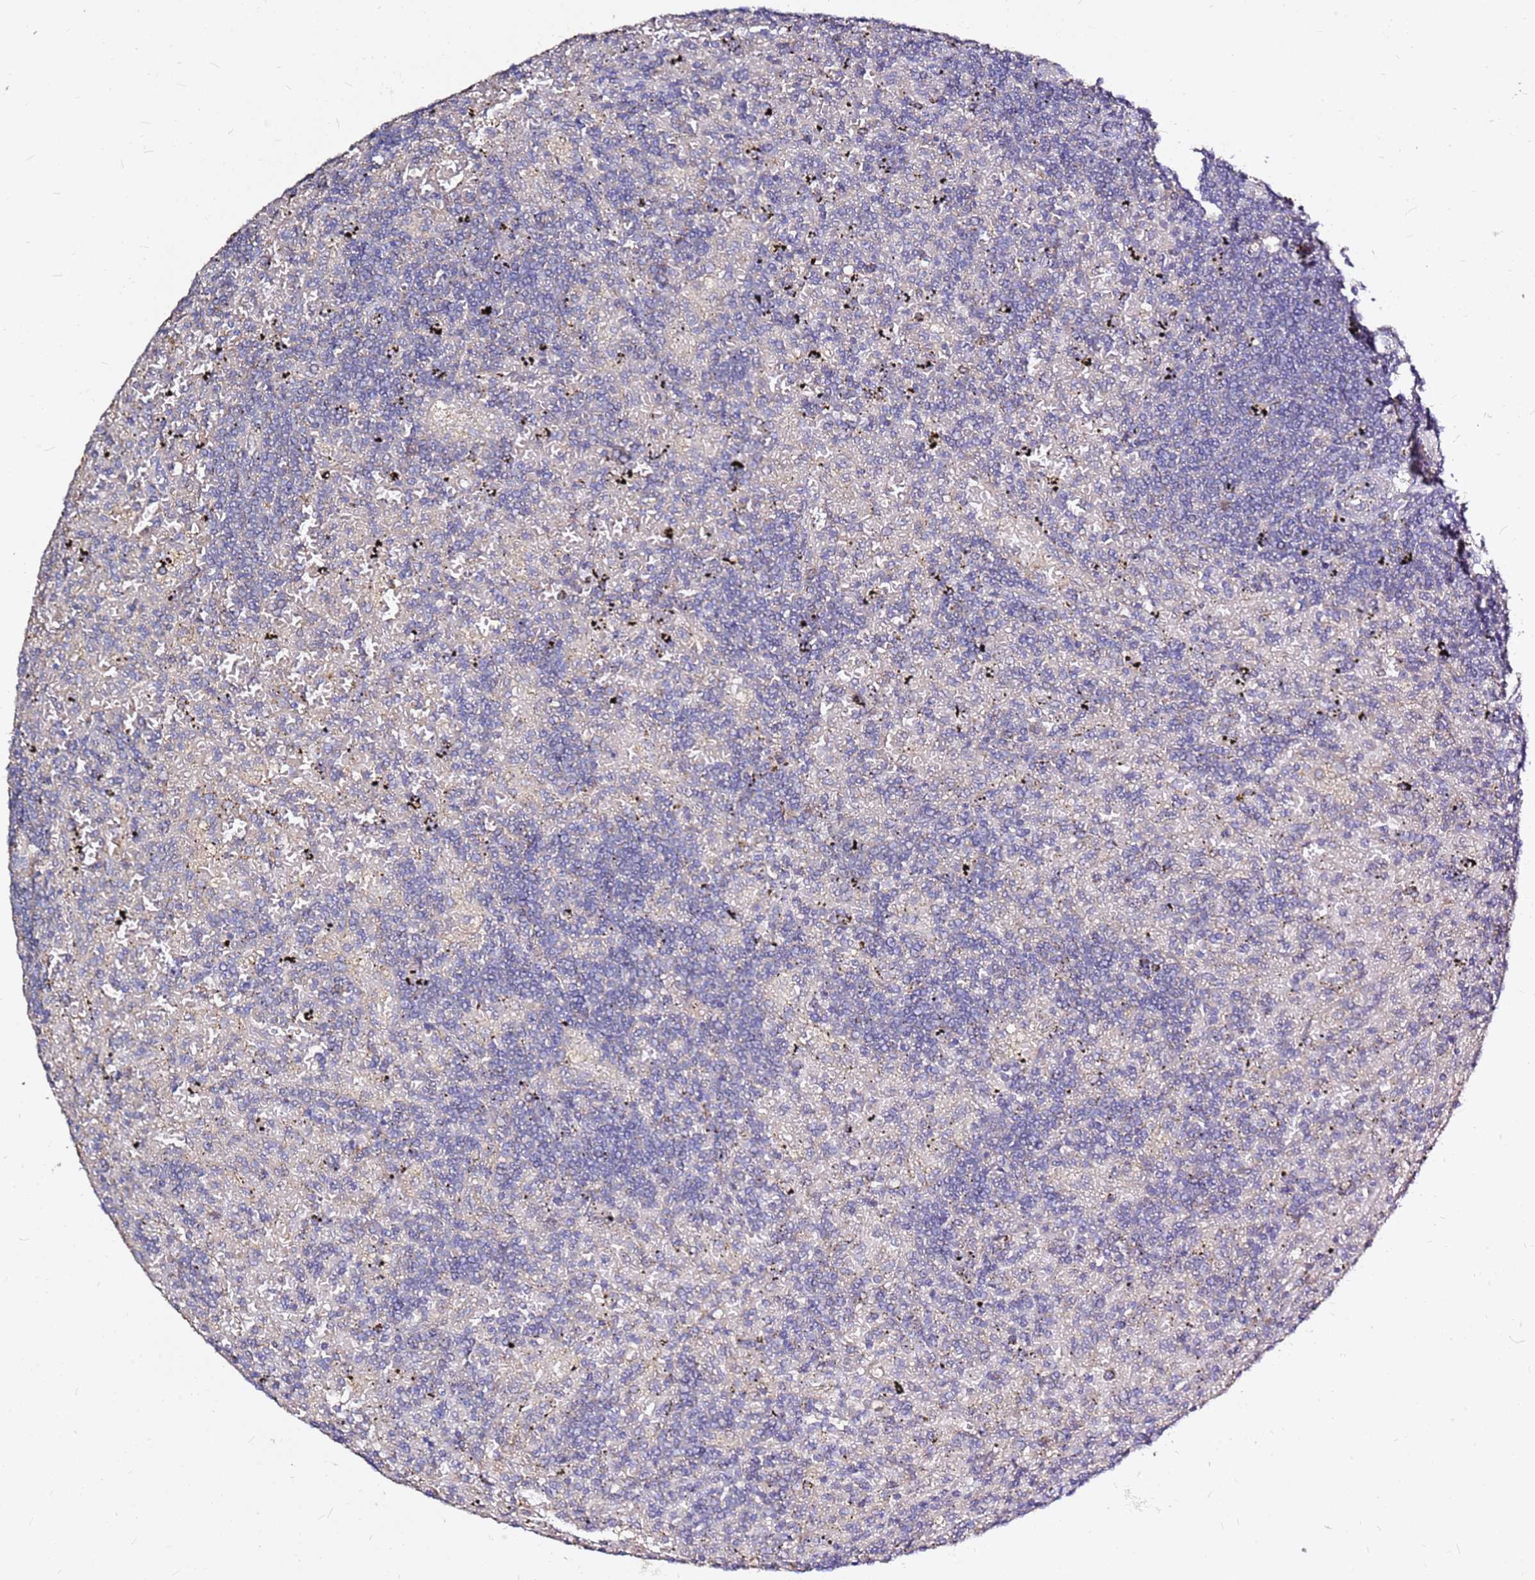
{"staining": {"intensity": "negative", "quantity": "none", "location": "none"}, "tissue": "lymphoma", "cell_type": "Tumor cells", "image_type": "cancer", "snomed": [{"axis": "morphology", "description": "Malignant lymphoma, non-Hodgkin's type, Low grade"}, {"axis": "topography", "description": "Spleen"}], "caption": "IHC of malignant lymphoma, non-Hodgkin's type (low-grade) reveals no positivity in tumor cells.", "gene": "EXD3", "patient": {"sex": "male", "age": 76}}